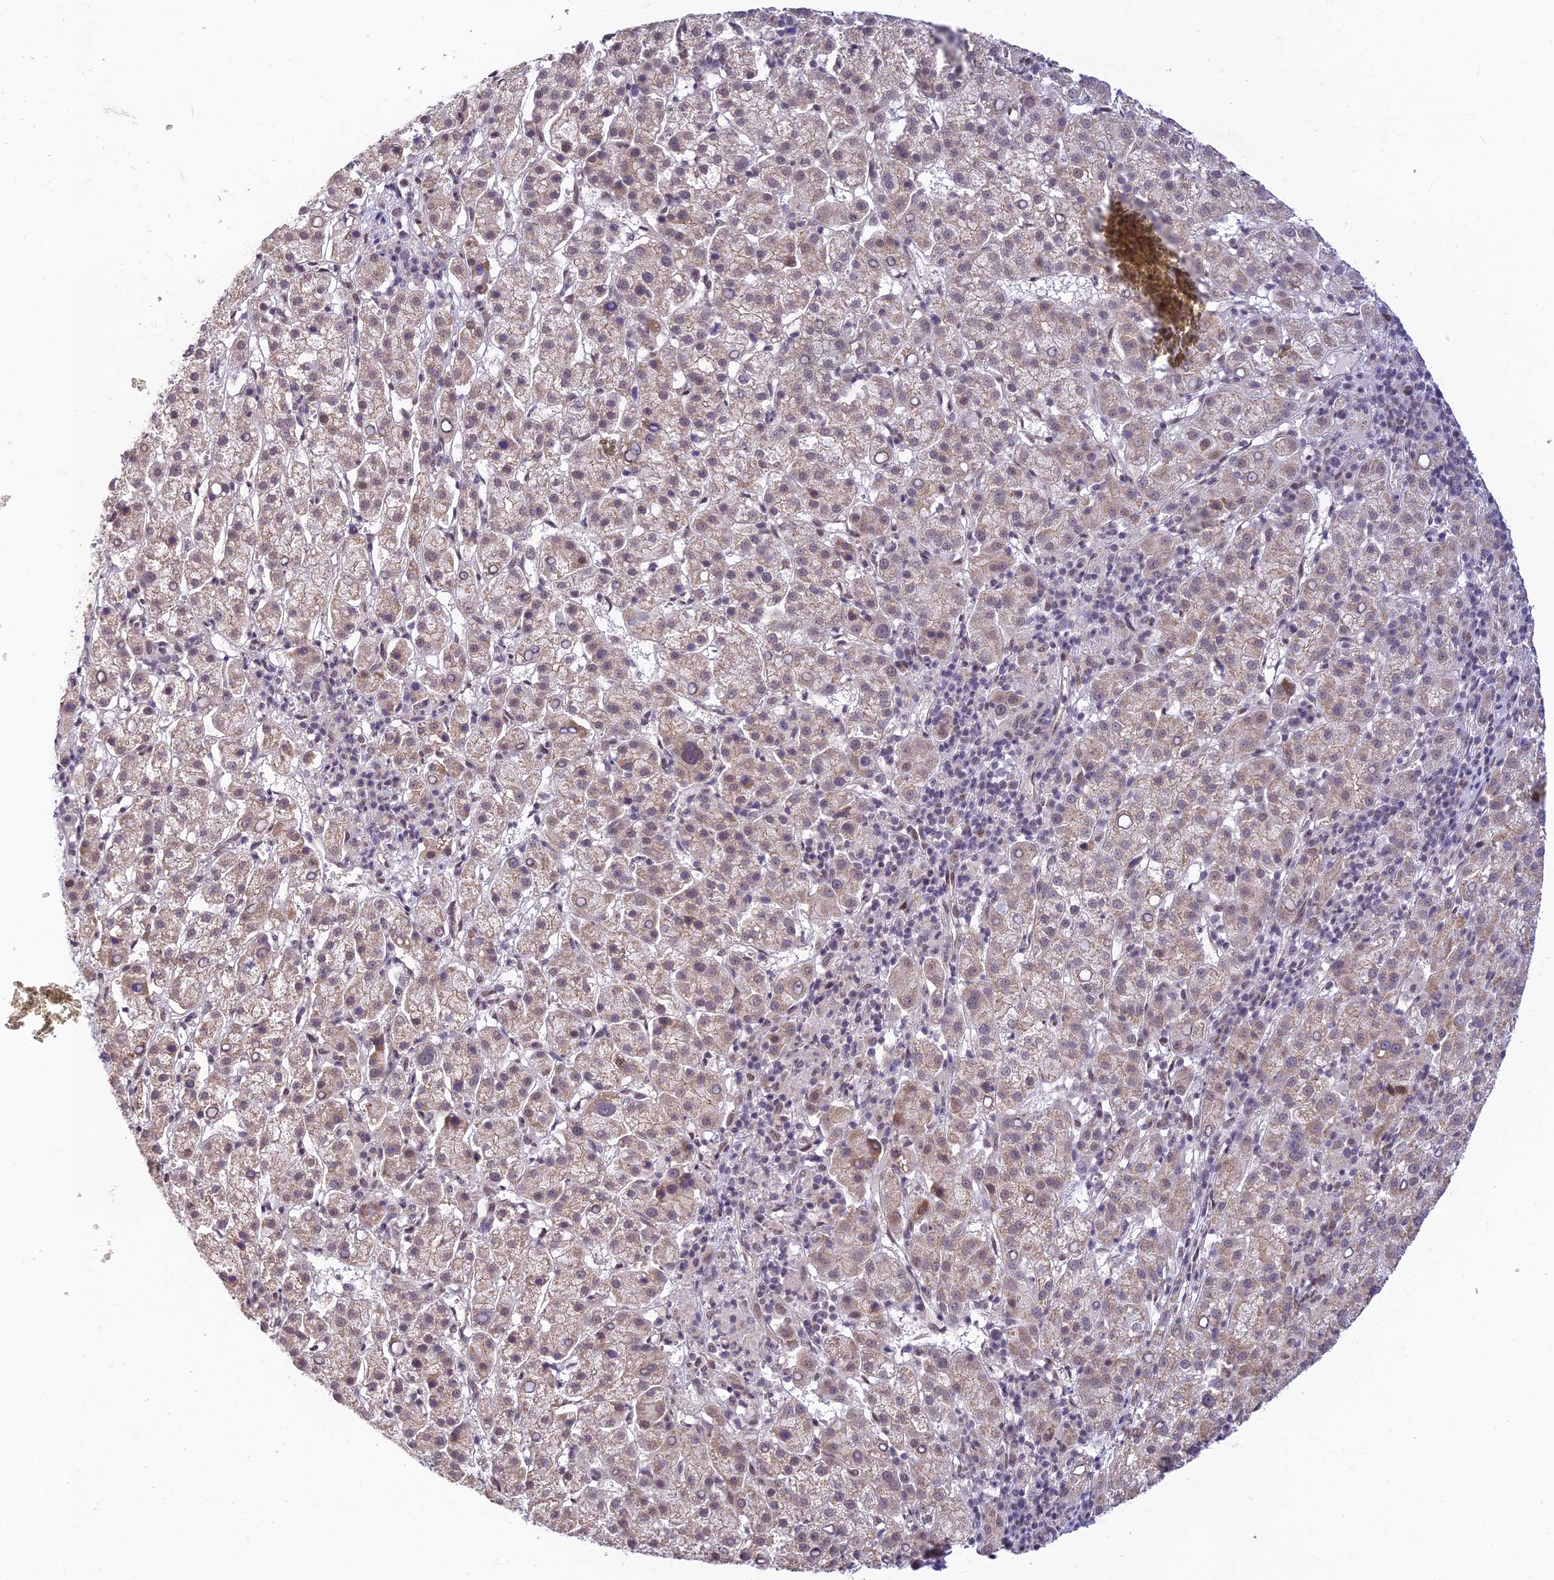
{"staining": {"intensity": "weak", "quantity": "25%-75%", "location": "nuclear"}, "tissue": "liver cancer", "cell_type": "Tumor cells", "image_type": "cancer", "snomed": [{"axis": "morphology", "description": "Carcinoma, Hepatocellular, NOS"}, {"axis": "topography", "description": "Liver"}], "caption": "The immunohistochemical stain shows weak nuclear staining in tumor cells of liver cancer tissue.", "gene": "MICOS13", "patient": {"sex": "female", "age": 58}}